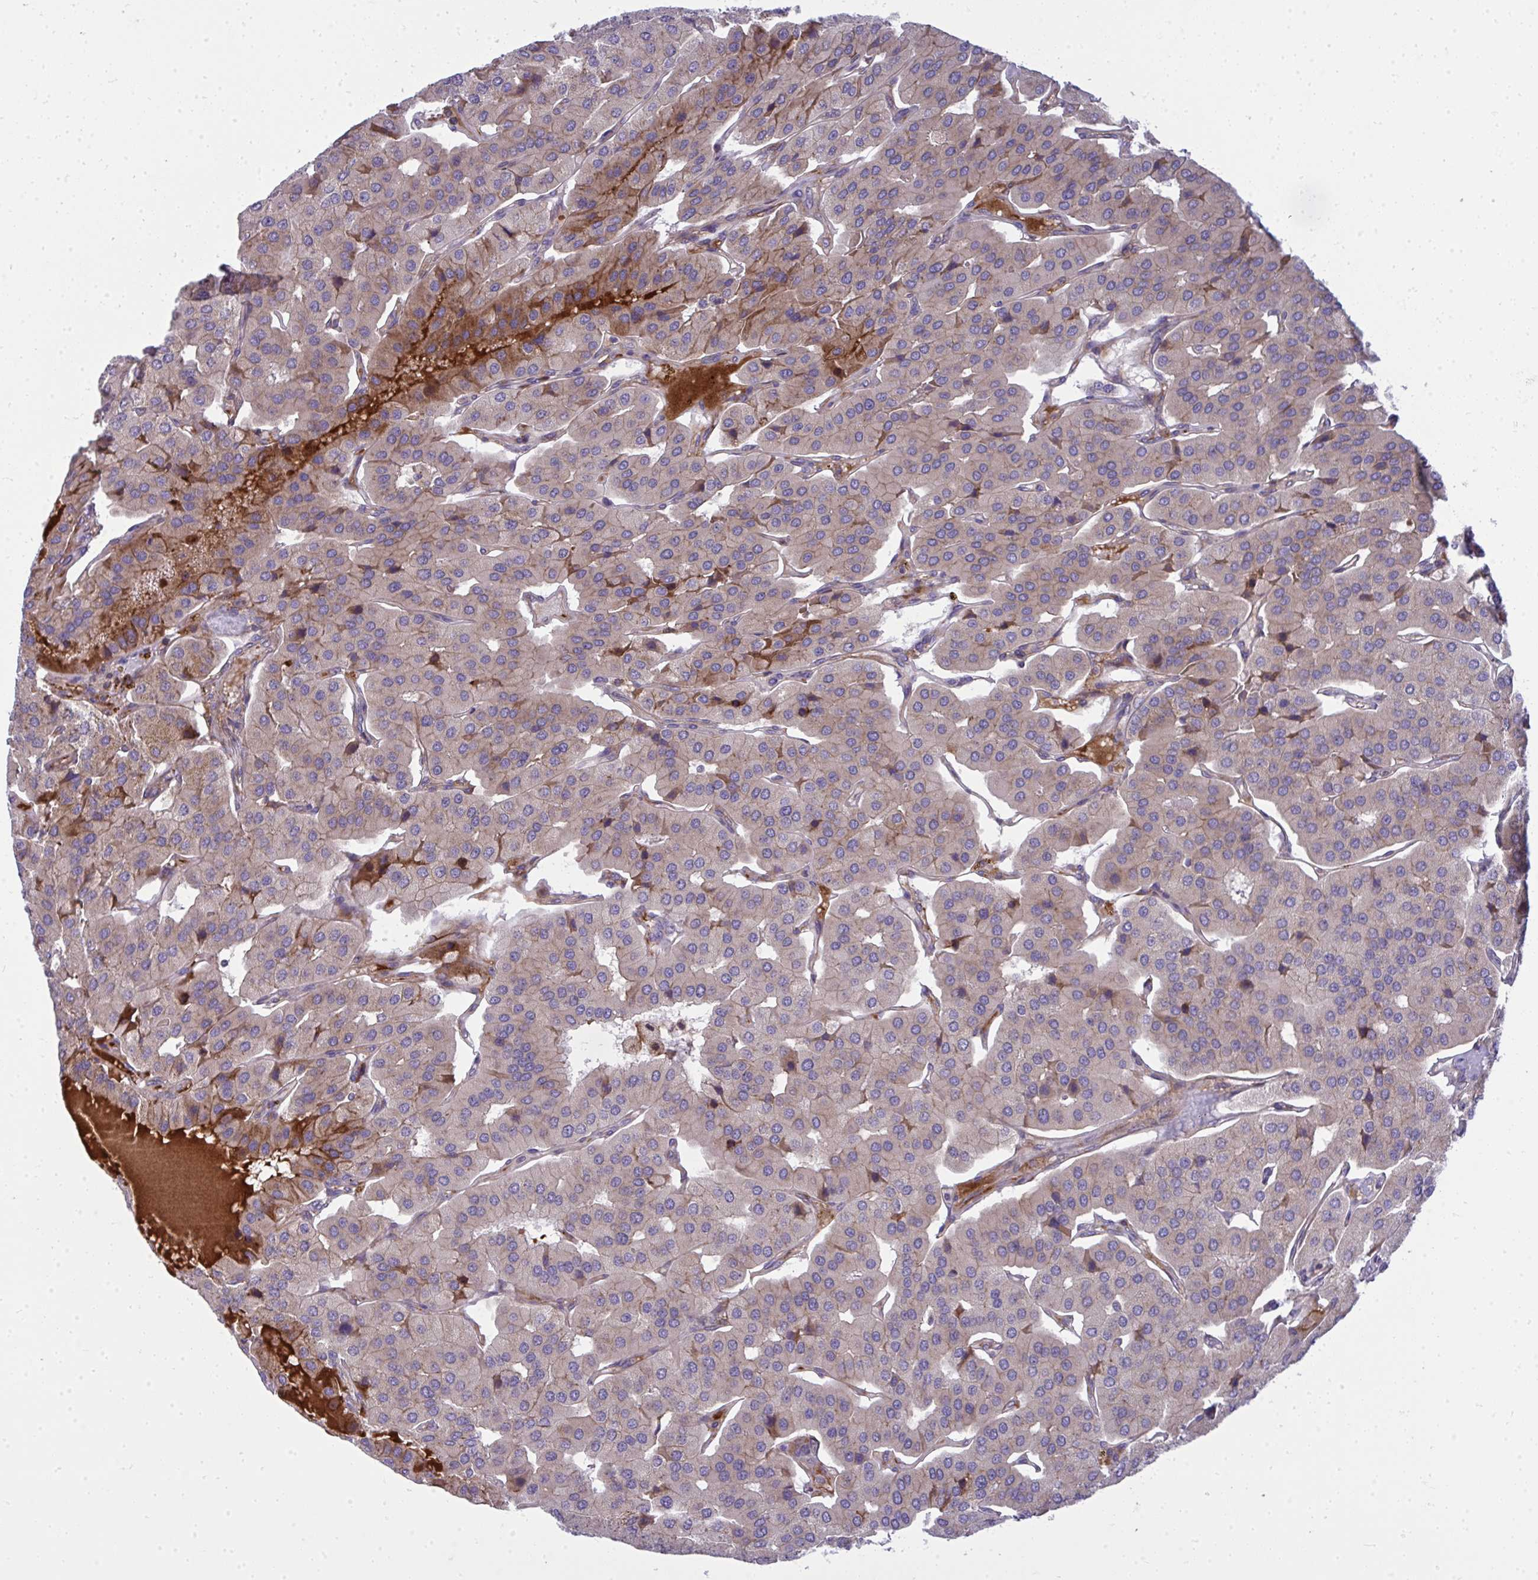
{"staining": {"intensity": "weak", "quantity": "<25%", "location": "cytoplasmic/membranous"}, "tissue": "parathyroid gland", "cell_type": "Glandular cells", "image_type": "normal", "snomed": [{"axis": "morphology", "description": "Normal tissue, NOS"}, {"axis": "morphology", "description": "Adenoma, NOS"}, {"axis": "topography", "description": "Parathyroid gland"}], "caption": "Immunohistochemistry of normal human parathyroid gland reveals no expression in glandular cells.", "gene": "GFPT2", "patient": {"sex": "female", "age": 86}}